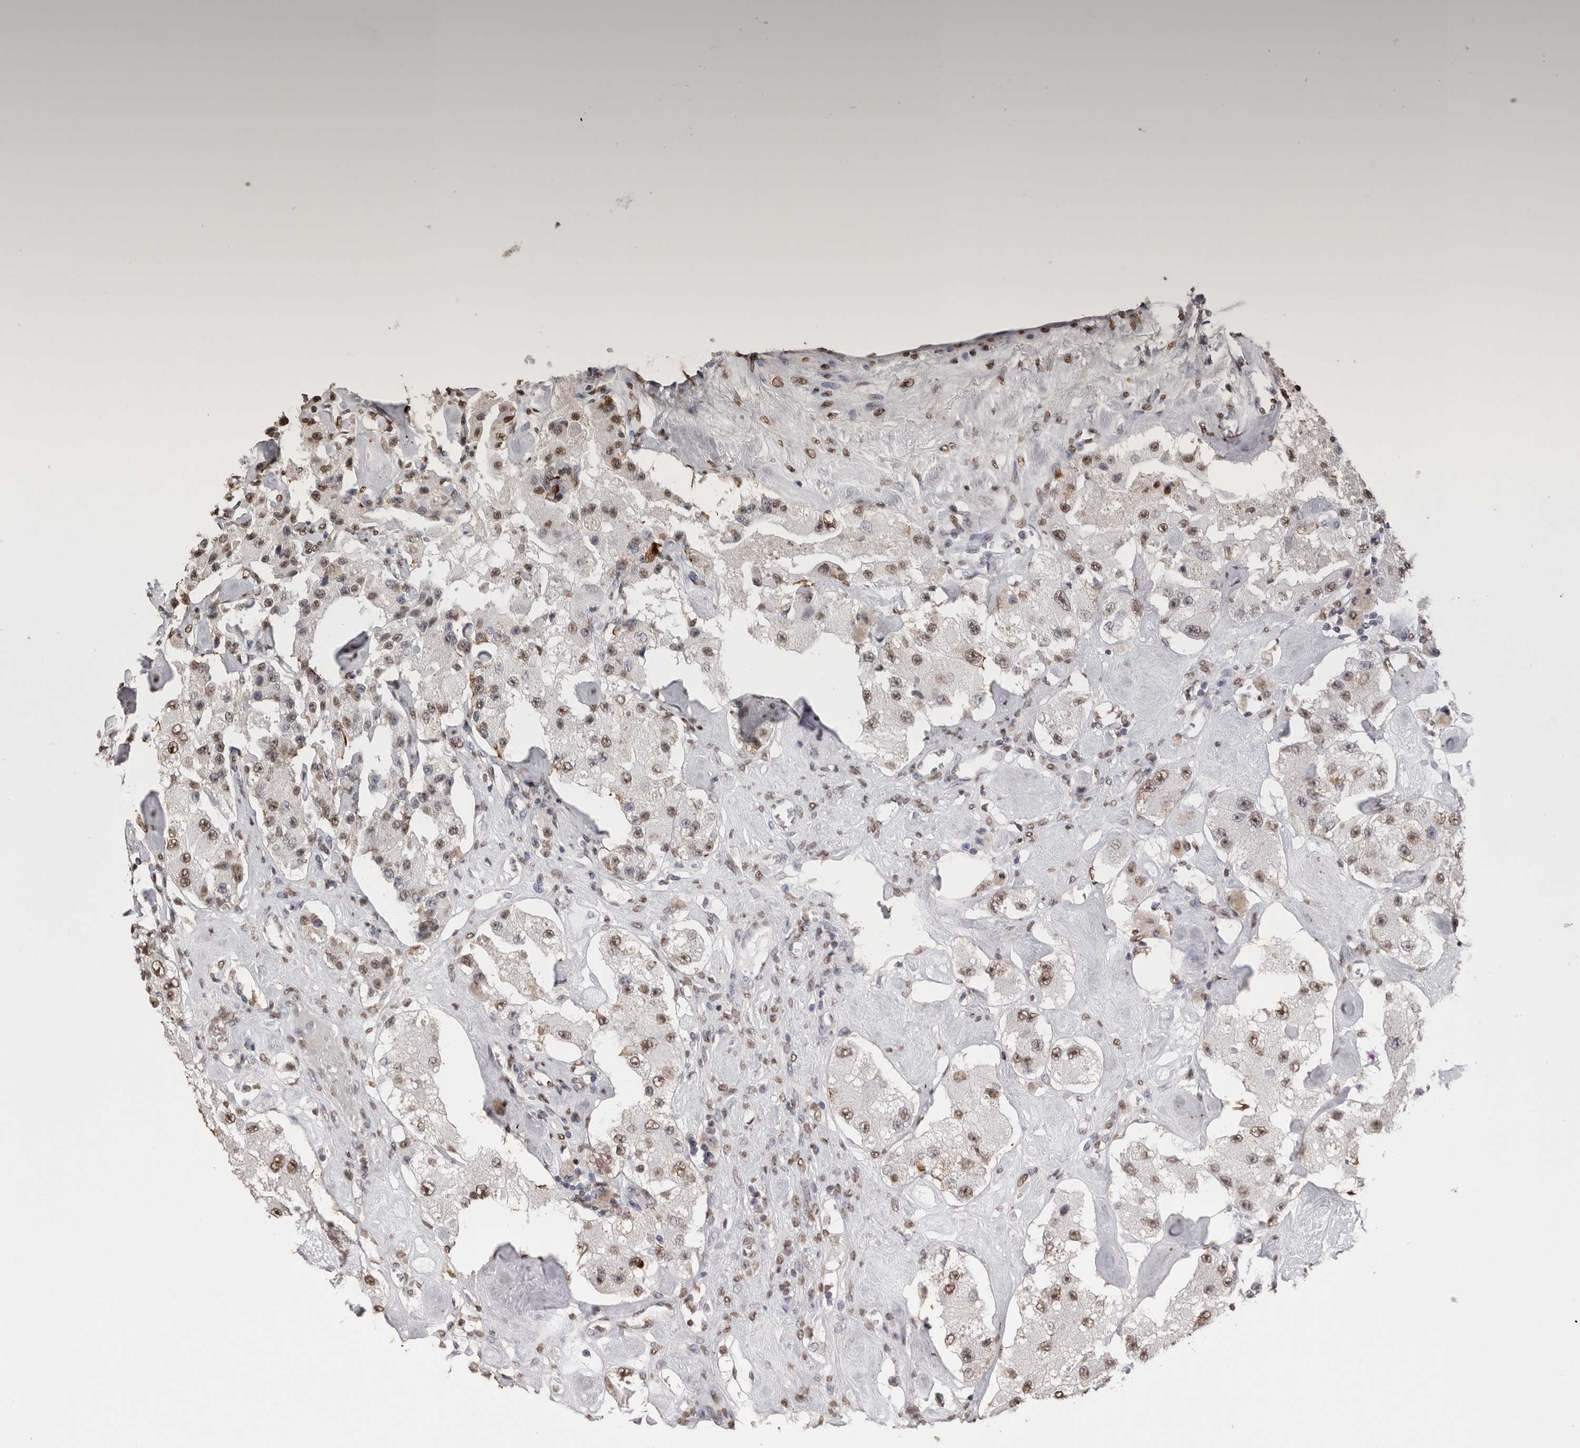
{"staining": {"intensity": "moderate", "quantity": ">75%", "location": "nuclear"}, "tissue": "carcinoid", "cell_type": "Tumor cells", "image_type": "cancer", "snomed": [{"axis": "morphology", "description": "Carcinoid, malignant, NOS"}, {"axis": "topography", "description": "Pancreas"}], "caption": "Carcinoid was stained to show a protein in brown. There is medium levels of moderate nuclear staining in approximately >75% of tumor cells.", "gene": "NTHL1", "patient": {"sex": "male", "age": 41}}